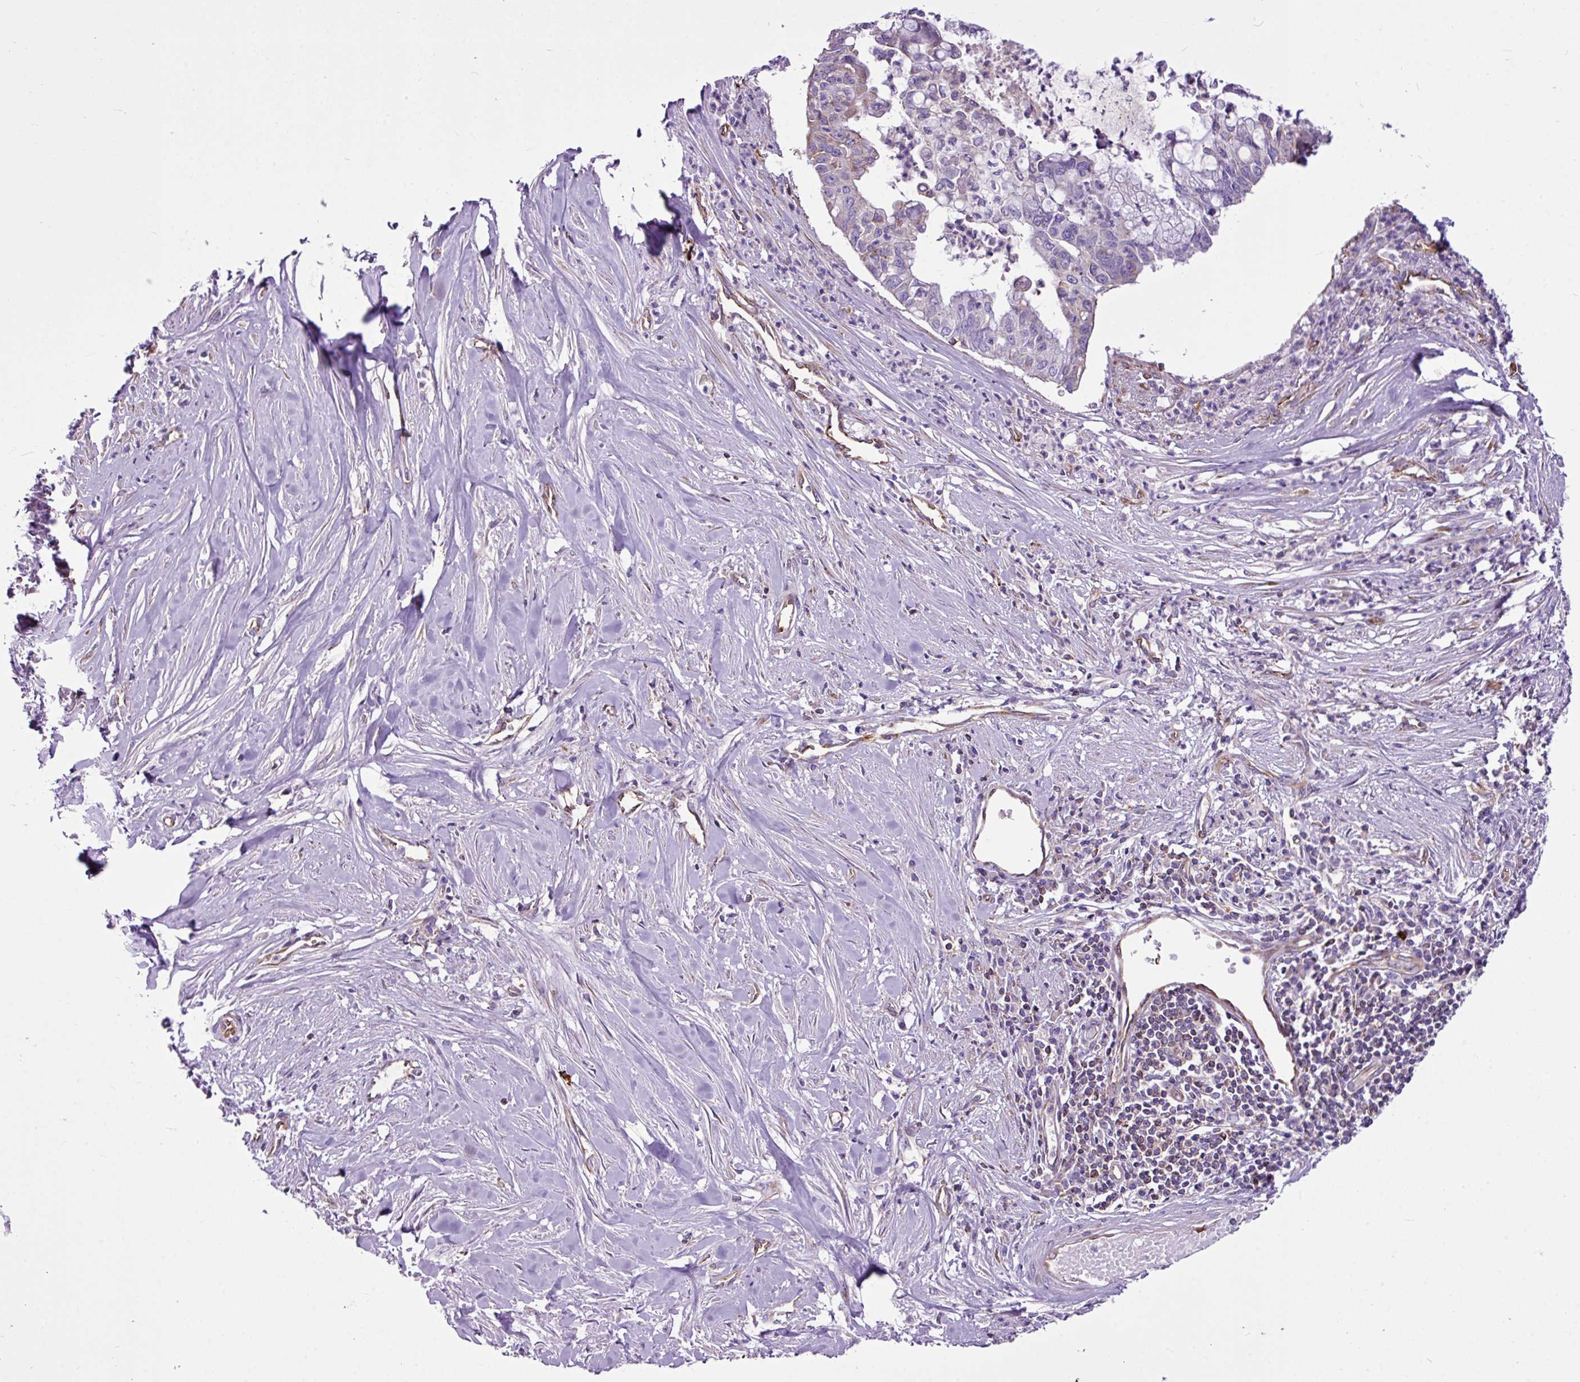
{"staining": {"intensity": "negative", "quantity": "none", "location": "none"}, "tissue": "pancreatic cancer", "cell_type": "Tumor cells", "image_type": "cancer", "snomed": [{"axis": "morphology", "description": "Adenocarcinoma, NOS"}, {"axis": "topography", "description": "Pancreas"}], "caption": "Micrograph shows no protein positivity in tumor cells of pancreatic adenocarcinoma tissue. (Immunohistochemistry, brightfield microscopy, high magnification).", "gene": "EME2", "patient": {"sex": "male", "age": 73}}